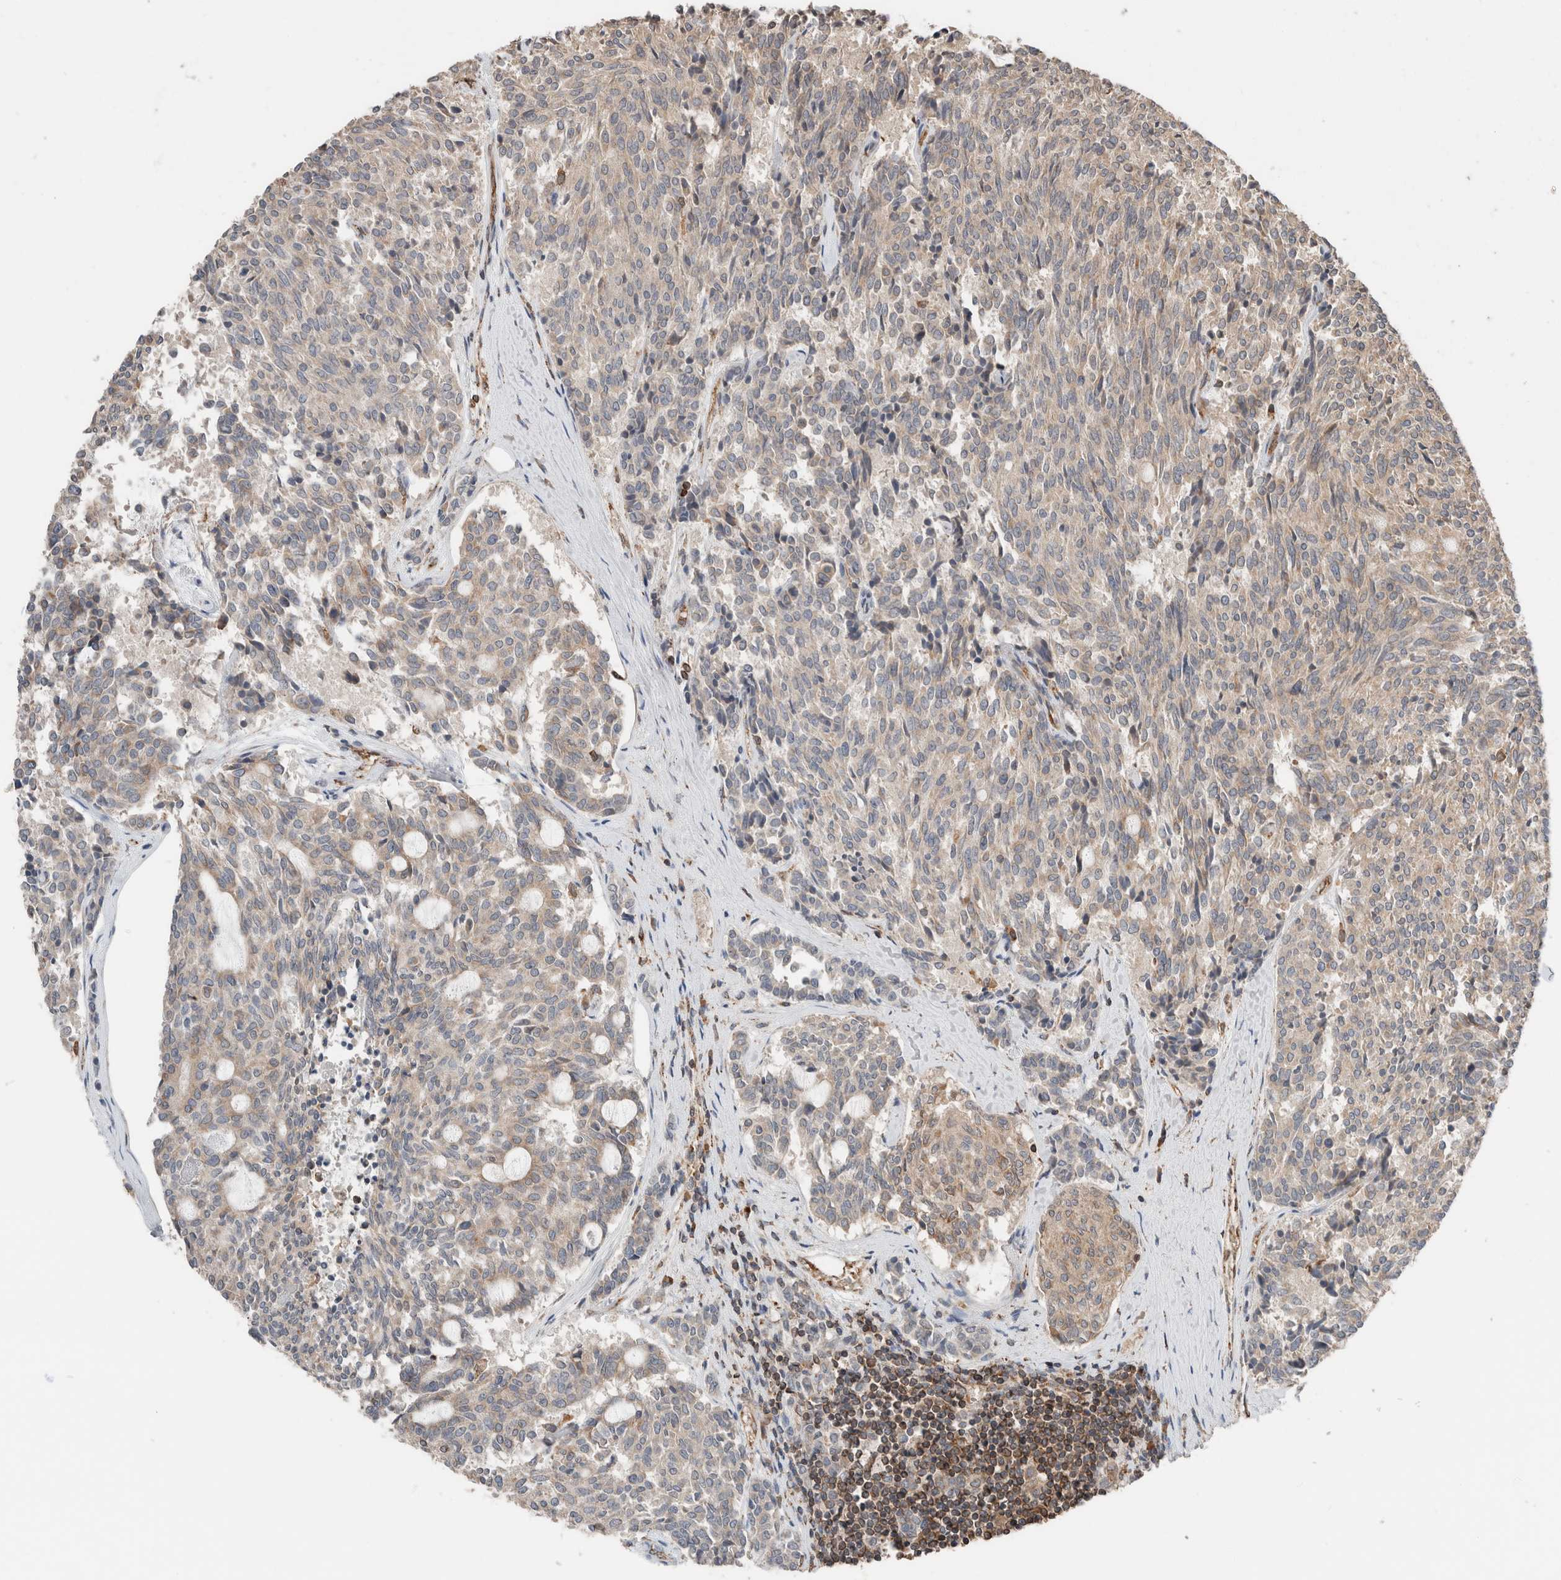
{"staining": {"intensity": "weak", "quantity": "<25%", "location": "cytoplasmic/membranous"}, "tissue": "carcinoid", "cell_type": "Tumor cells", "image_type": "cancer", "snomed": [{"axis": "morphology", "description": "Carcinoid, malignant, NOS"}, {"axis": "topography", "description": "Pancreas"}], "caption": "A micrograph of human carcinoid is negative for staining in tumor cells.", "gene": "ERAP2", "patient": {"sex": "female", "age": 54}}